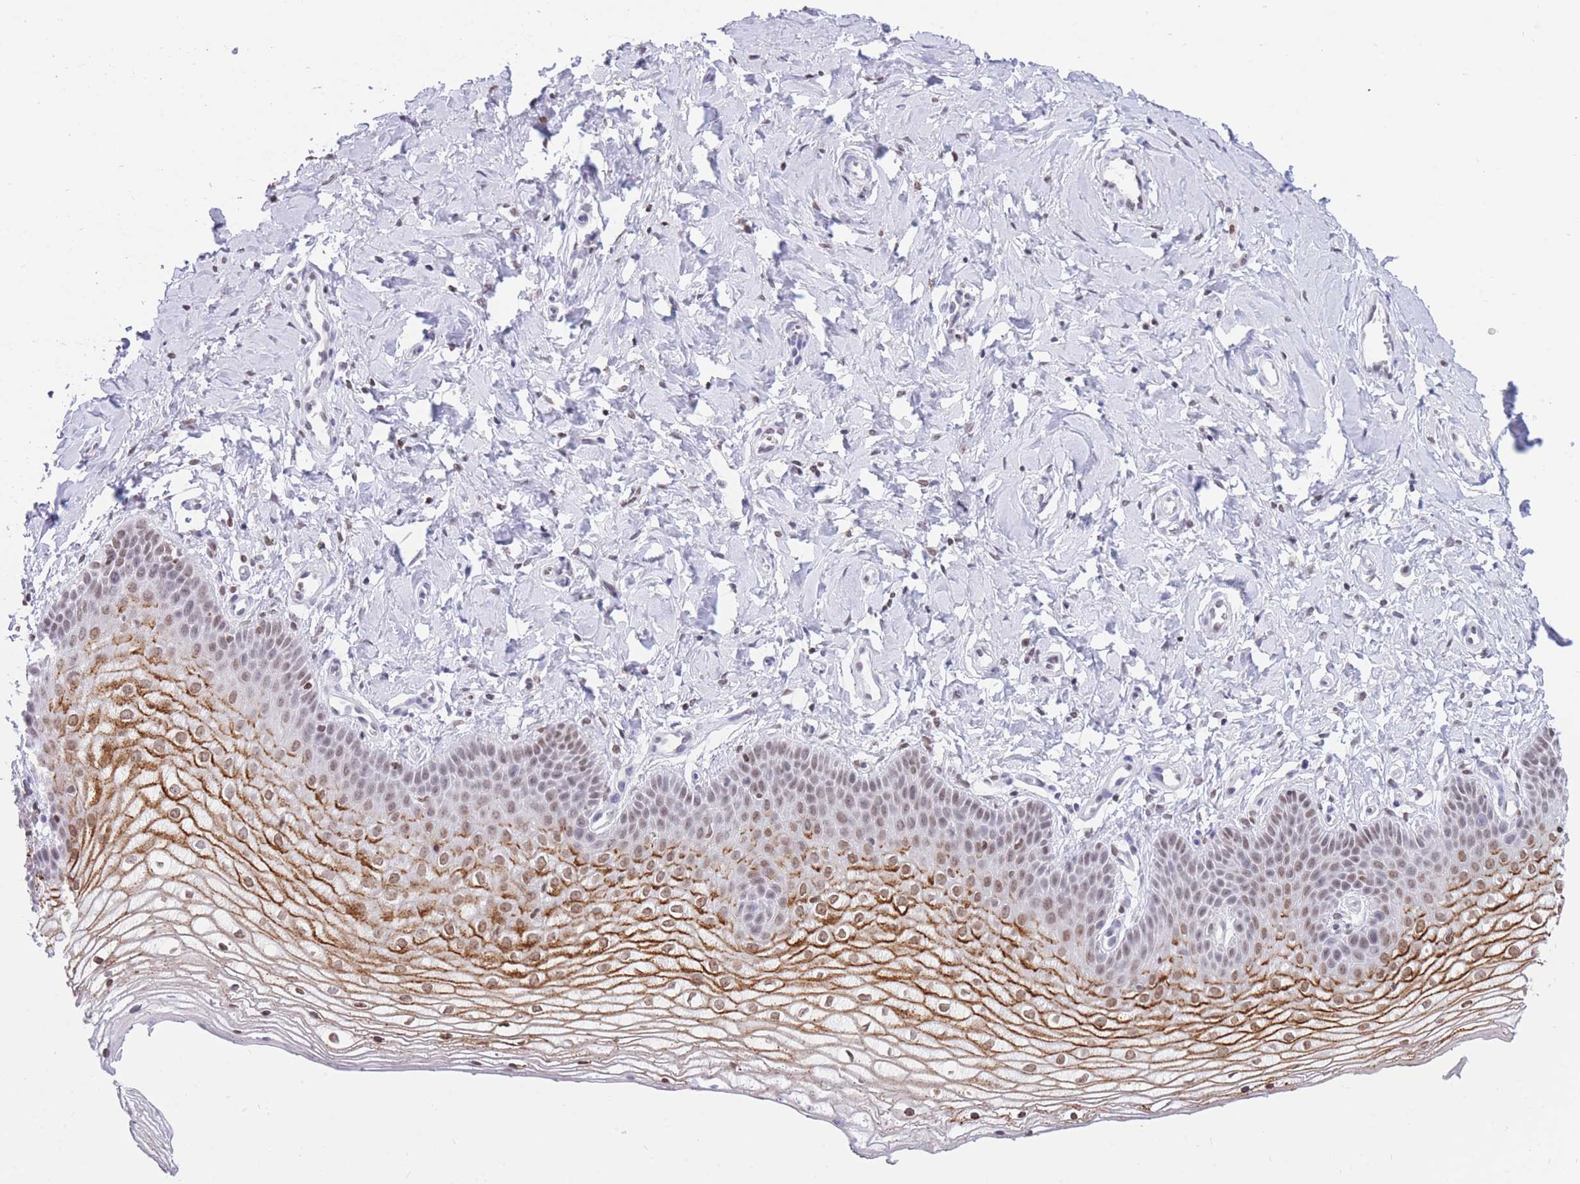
{"staining": {"intensity": "moderate", "quantity": ">75%", "location": "cytoplasmic/membranous,nuclear"}, "tissue": "vagina", "cell_type": "Squamous epithelial cells", "image_type": "normal", "snomed": [{"axis": "morphology", "description": "Normal tissue, NOS"}, {"axis": "topography", "description": "Vagina"}], "caption": "Immunohistochemistry (IHC) image of normal human vagina stained for a protein (brown), which demonstrates medium levels of moderate cytoplasmic/membranous,nuclear positivity in about >75% of squamous epithelial cells.", "gene": "HMGN1", "patient": {"sex": "female", "age": 68}}